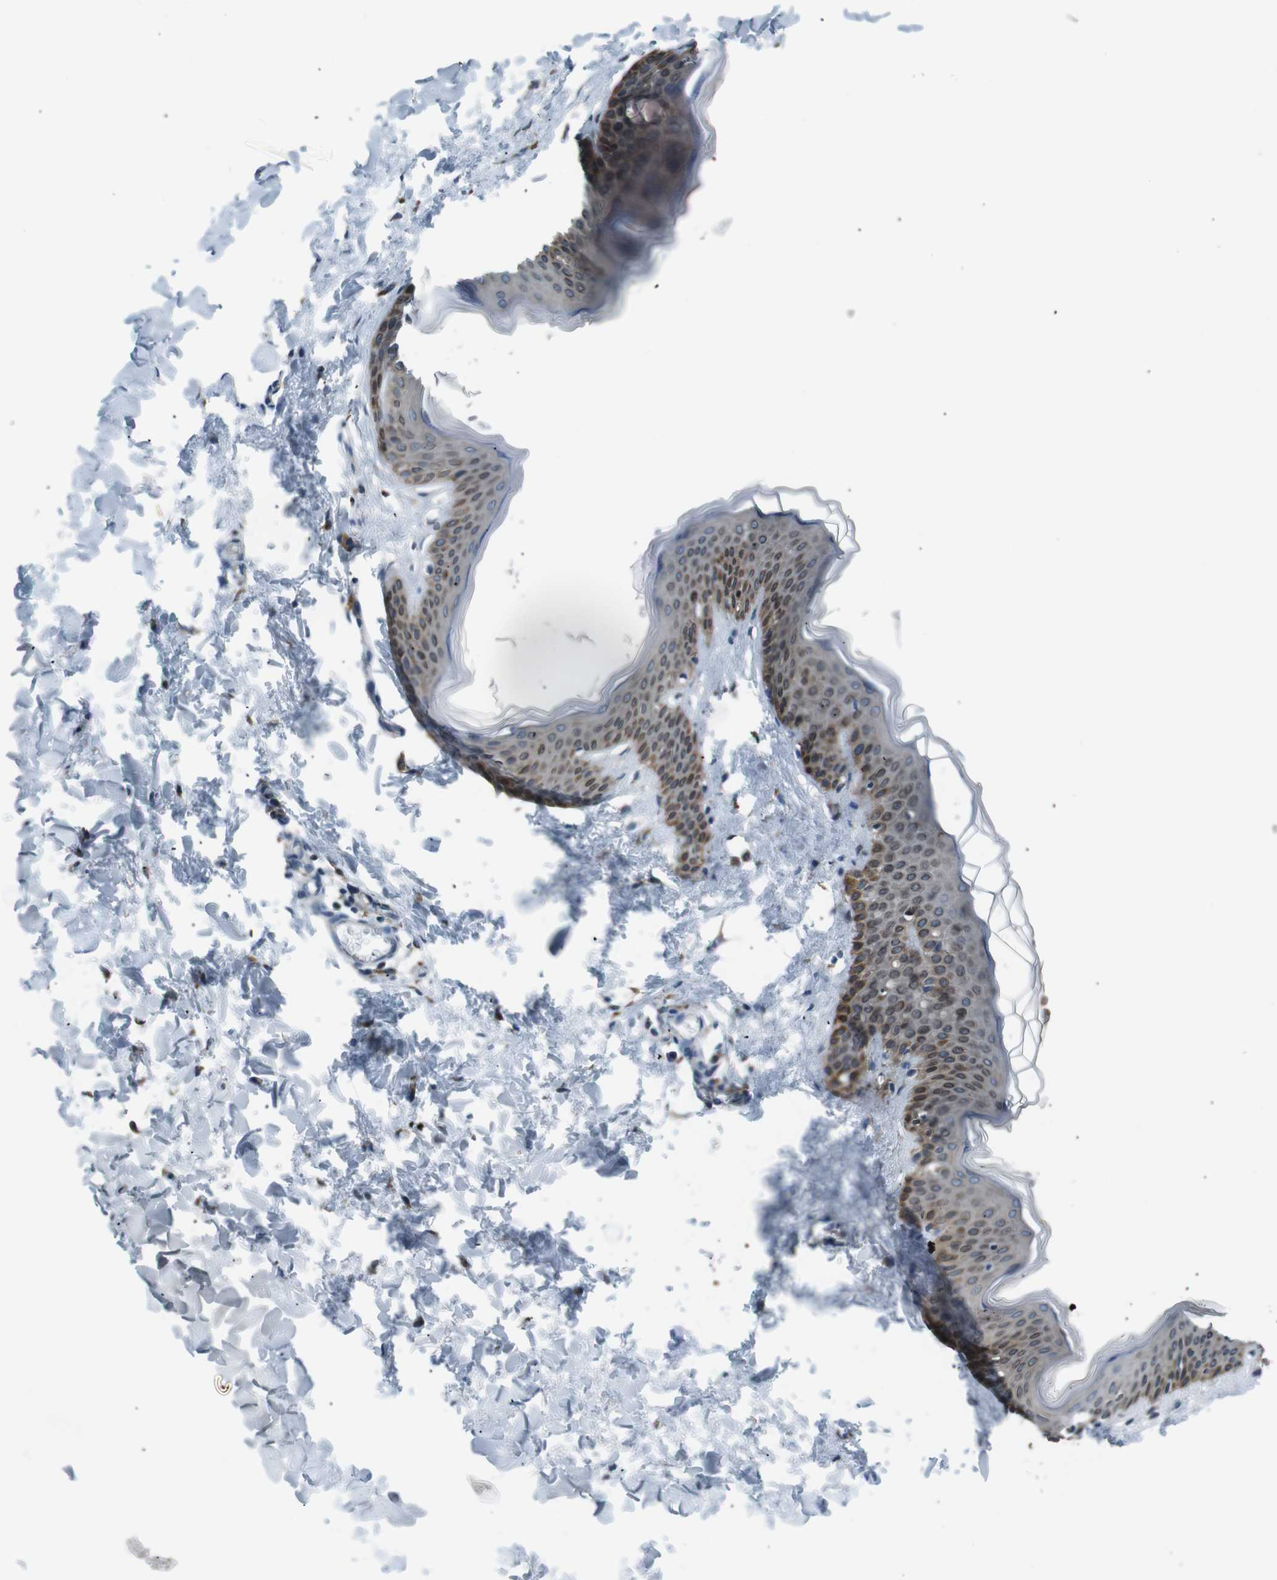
{"staining": {"intensity": "moderate", "quantity": "25%-75%", "location": "cytoplasmic/membranous"}, "tissue": "skin", "cell_type": "Fibroblasts", "image_type": "normal", "snomed": [{"axis": "morphology", "description": "Normal tissue, NOS"}, {"axis": "topography", "description": "Skin"}], "caption": "Moderate cytoplasmic/membranous positivity is identified in approximately 25%-75% of fibroblasts in benign skin. The protein of interest is stained brown, and the nuclei are stained in blue (DAB IHC with brightfield microscopy, high magnification).", "gene": "SIGMAR1", "patient": {"sex": "female", "age": 17}}